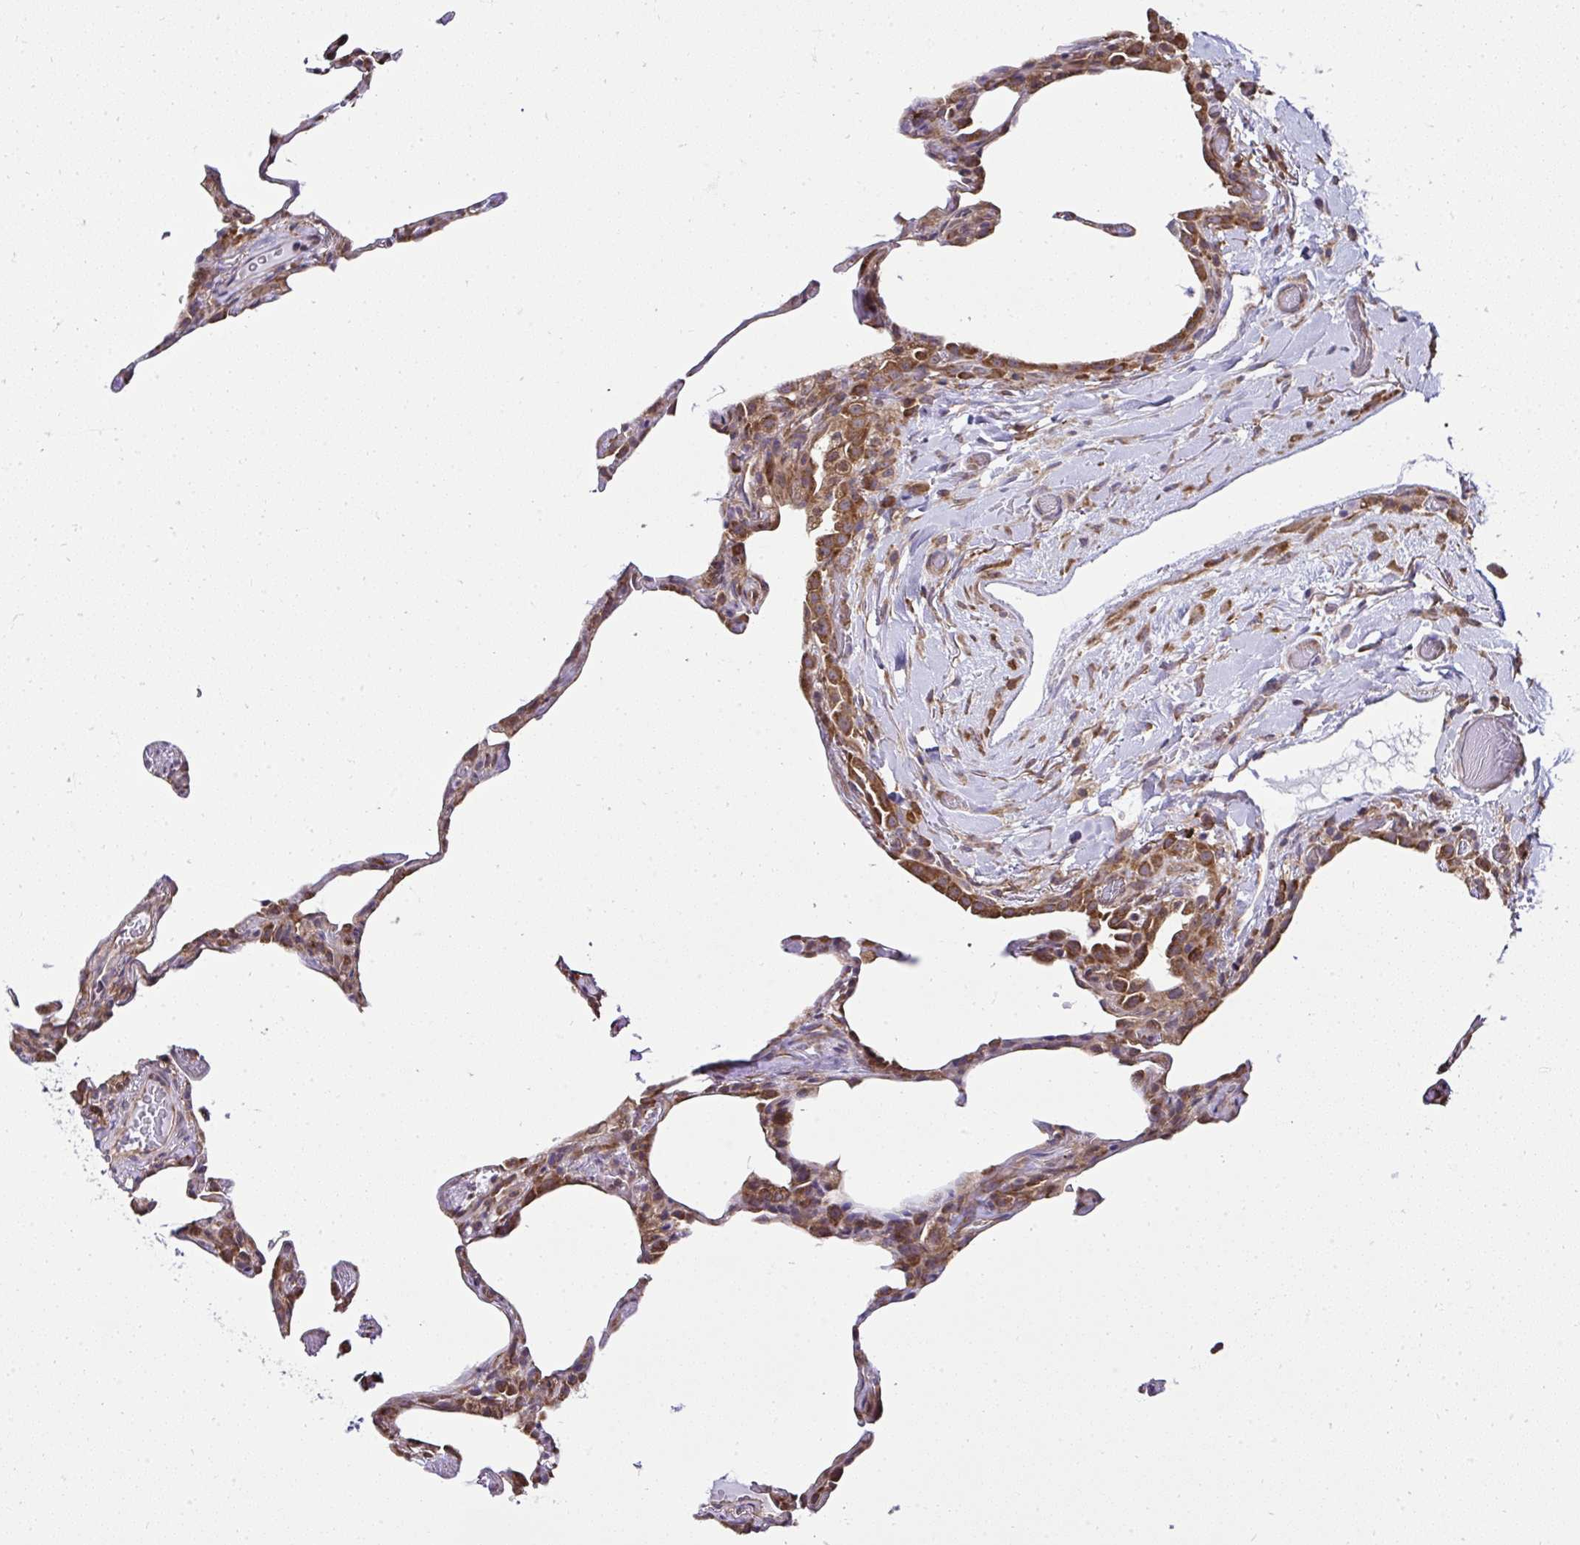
{"staining": {"intensity": "moderate", "quantity": "<25%", "location": "cytoplasmic/membranous"}, "tissue": "lung", "cell_type": "Alveolar cells", "image_type": "normal", "snomed": [{"axis": "morphology", "description": "Normal tissue, NOS"}, {"axis": "topography", "description": "Lung"}], "caption": "Lung stained for a protein (brown) reveals moderate cytoplasmic/membranous positive positivity in about <25% of alveolar cells.", "gene": "RPS7", "patient": {"sex": "female", "age": 57}}